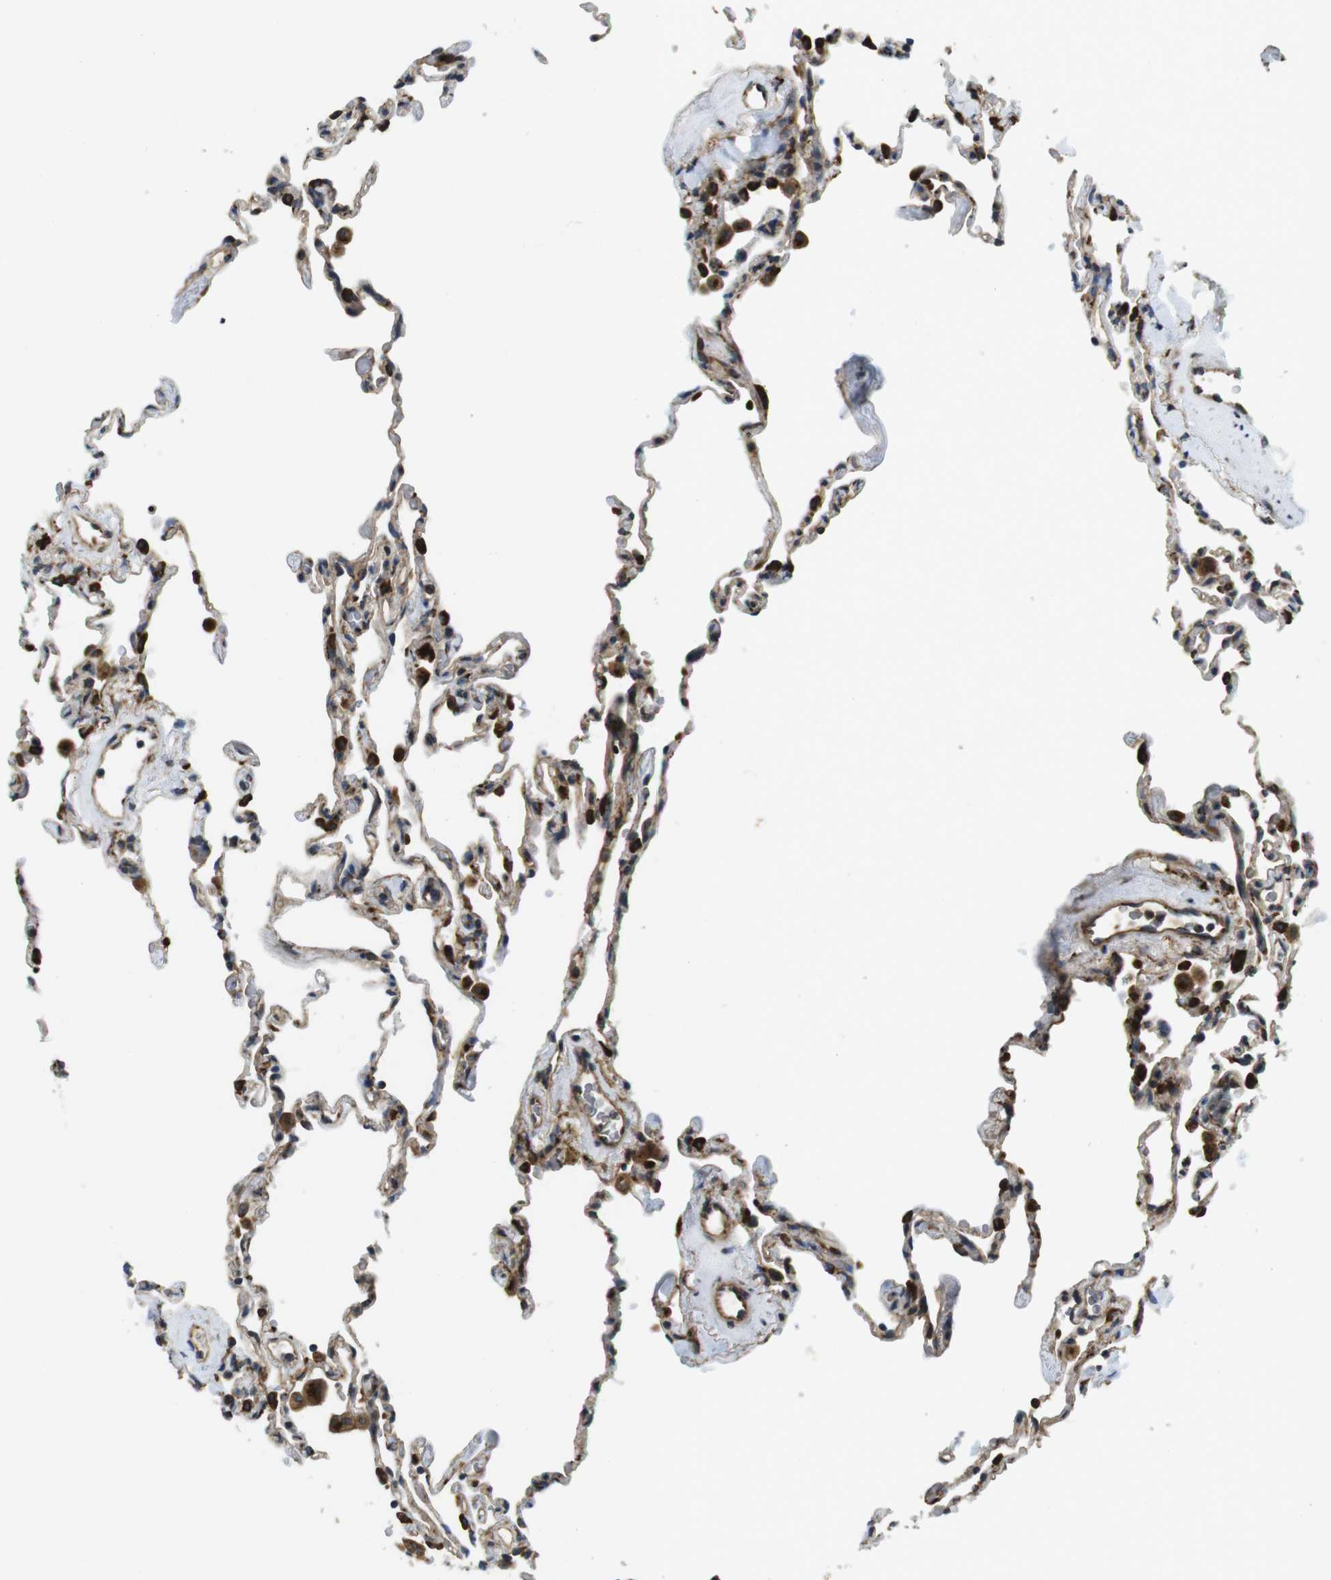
{"staining": {"intensity": "weak", "quantity": "25%-75%", "location": "cytoplasmic/membranous"}, "tissue": "lung", "cell_type": "Alveolar cells", "image_type": "normal", "snomed": [{"axis": "morphology", "description": "Normal tissue, NOS"}, {"axis": "topography", "description": "Lung"}], "caption": "A photomicrograph of lung stained for a protein displays weak cytoplasmic/membranous brown staining in alveolar cells. (Stains: DAB in brown, nuclei in blue, Microscopy: brightfield microscopy at high magnification).", "gene": "TMEM143", "patient": {"sex": "male", "age": 59}}